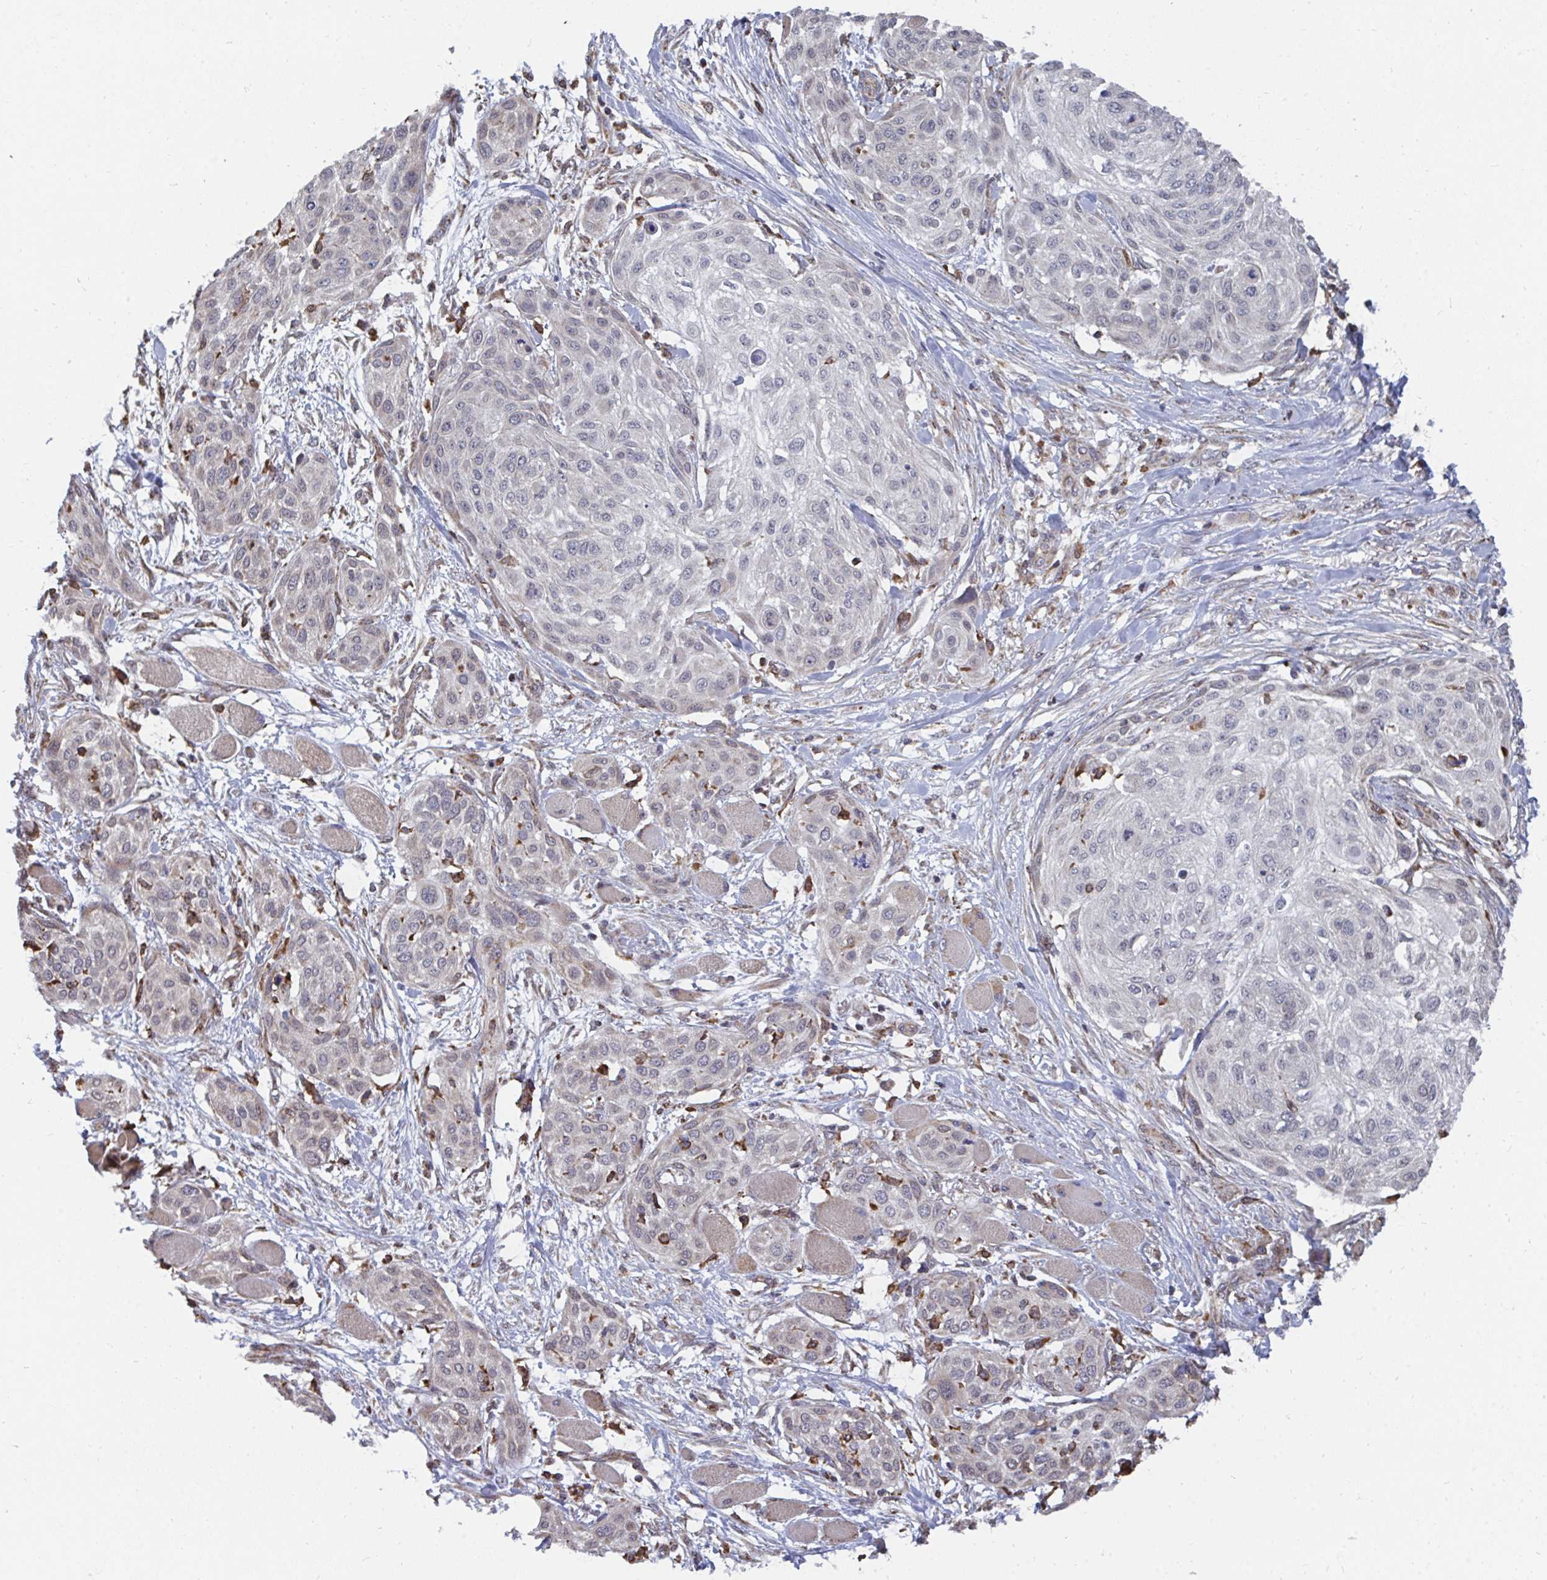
{"staining": {"intensity": "negative", "quantity": "none", "location": "none"}, "tissue": "skin cancer", "cell_type": "Tumor cells", "image_type": "cancer", "snomed": [{"axis": "morphology", "description": "Squamous cell carcinoma, NOS"}, {"axis": "topography", "description": "Skin"}], "caption": "Tumor cells show no significant protein staining in skin cancer (squamous cell carcinoma).", "gene": "ELAVL1", "patient": {"sex": "female", "age": 87}}